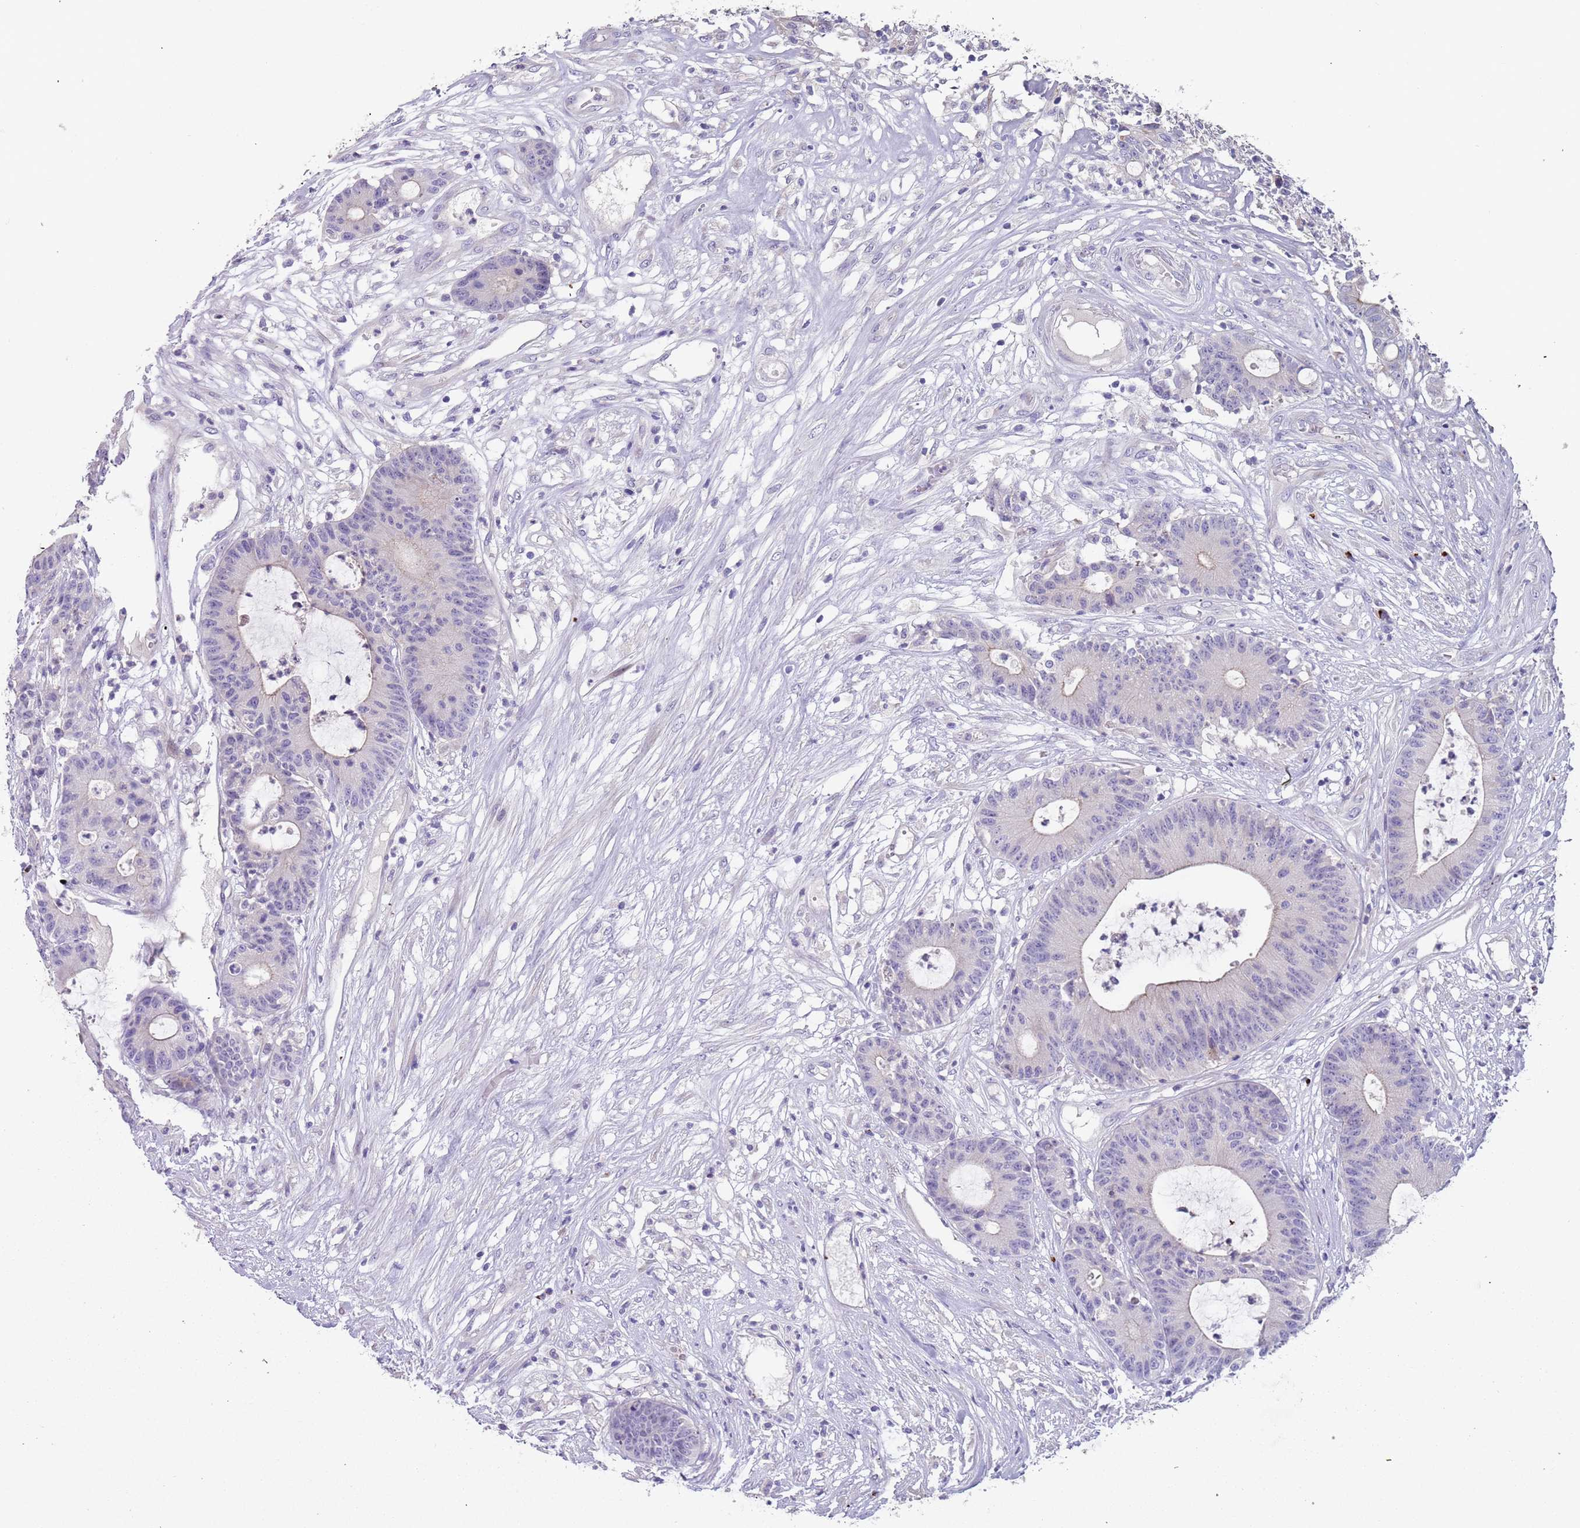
{"staining": {"intensity": "moderate", "quantity": "<25%", "location": "cytoplasmic/membranous"}, "tissue": "colorectal cancer", "cell_type": "Tumor cells", "image_type": "cancer", "snomed": [{"axis": "morphology", "description": "Adenocarcinoma, NOS"}, {"axis": "topography", "description": "Colon"}], "caption": "DAB immunohistochemical staining of colorectal cancer reveals moderate cytoplasmic/membranous protein positivity in approximately <25% of tumor cells.", "gene": "C2CD3", "patient": {"sex": "female", "age": 84}}